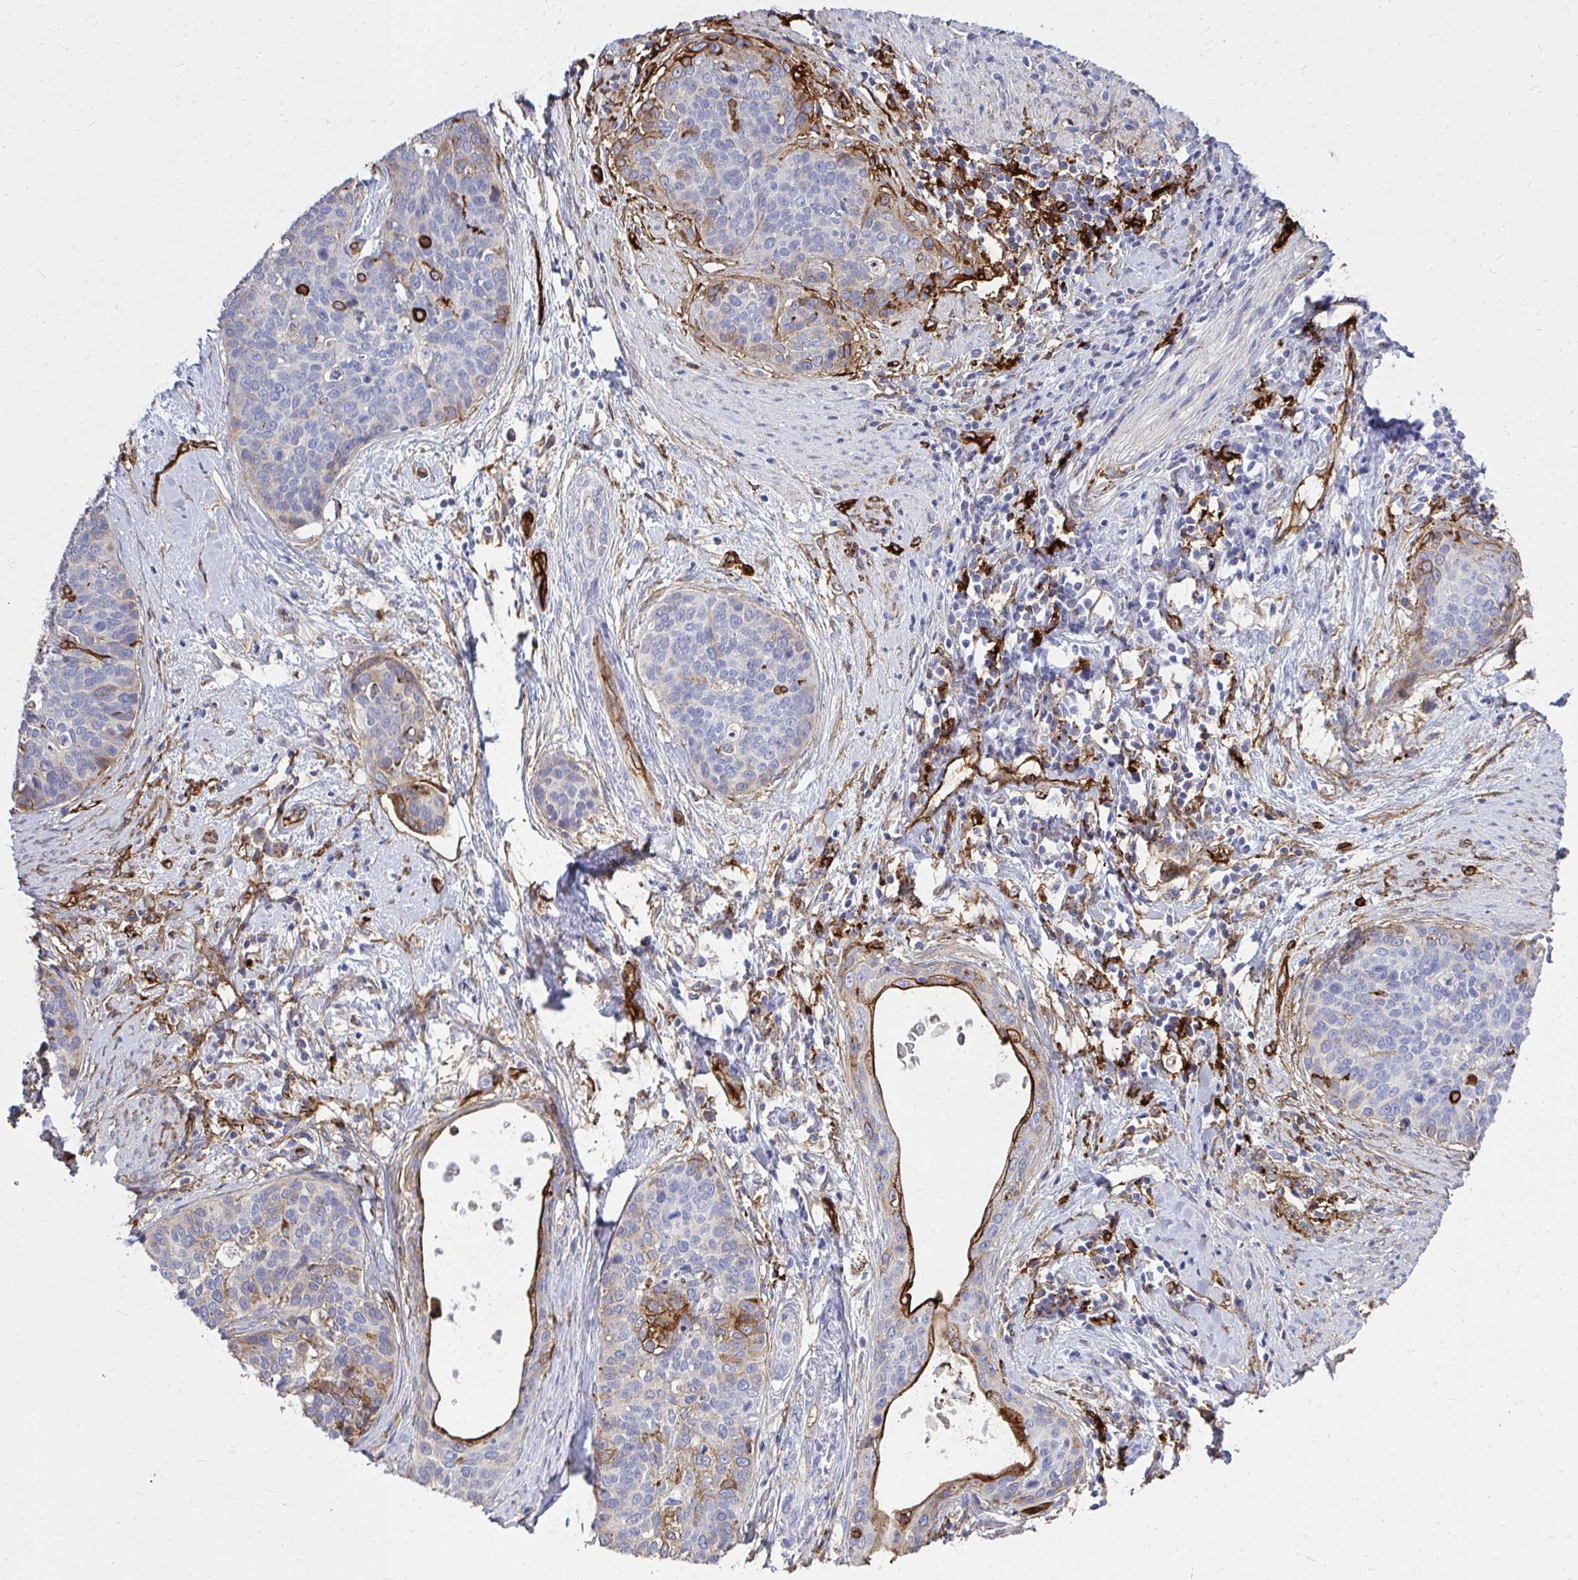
{"staining": {"intensity": "moderate", "quantity": "<25%", "location": "cytoplasmic/membranous"}, "tissue": "cervical cancer", "cell_type": "Tumor cells", "image_type": "cancer", "snomed": [{"axis": "morphology", "description": "Squamous cell carcinoma, NOS"}, {"axis": "topography", "description": "Cervix"}], "caption": "Cervical cancer (squamous cell carcinoma) stained with a brown dye reveals moderate cytoplasmic/membranous positive expression in about <25% of tumor cells.", "gene": "MARCKSL1", "patient": {"sex": "female", "age": 69}}